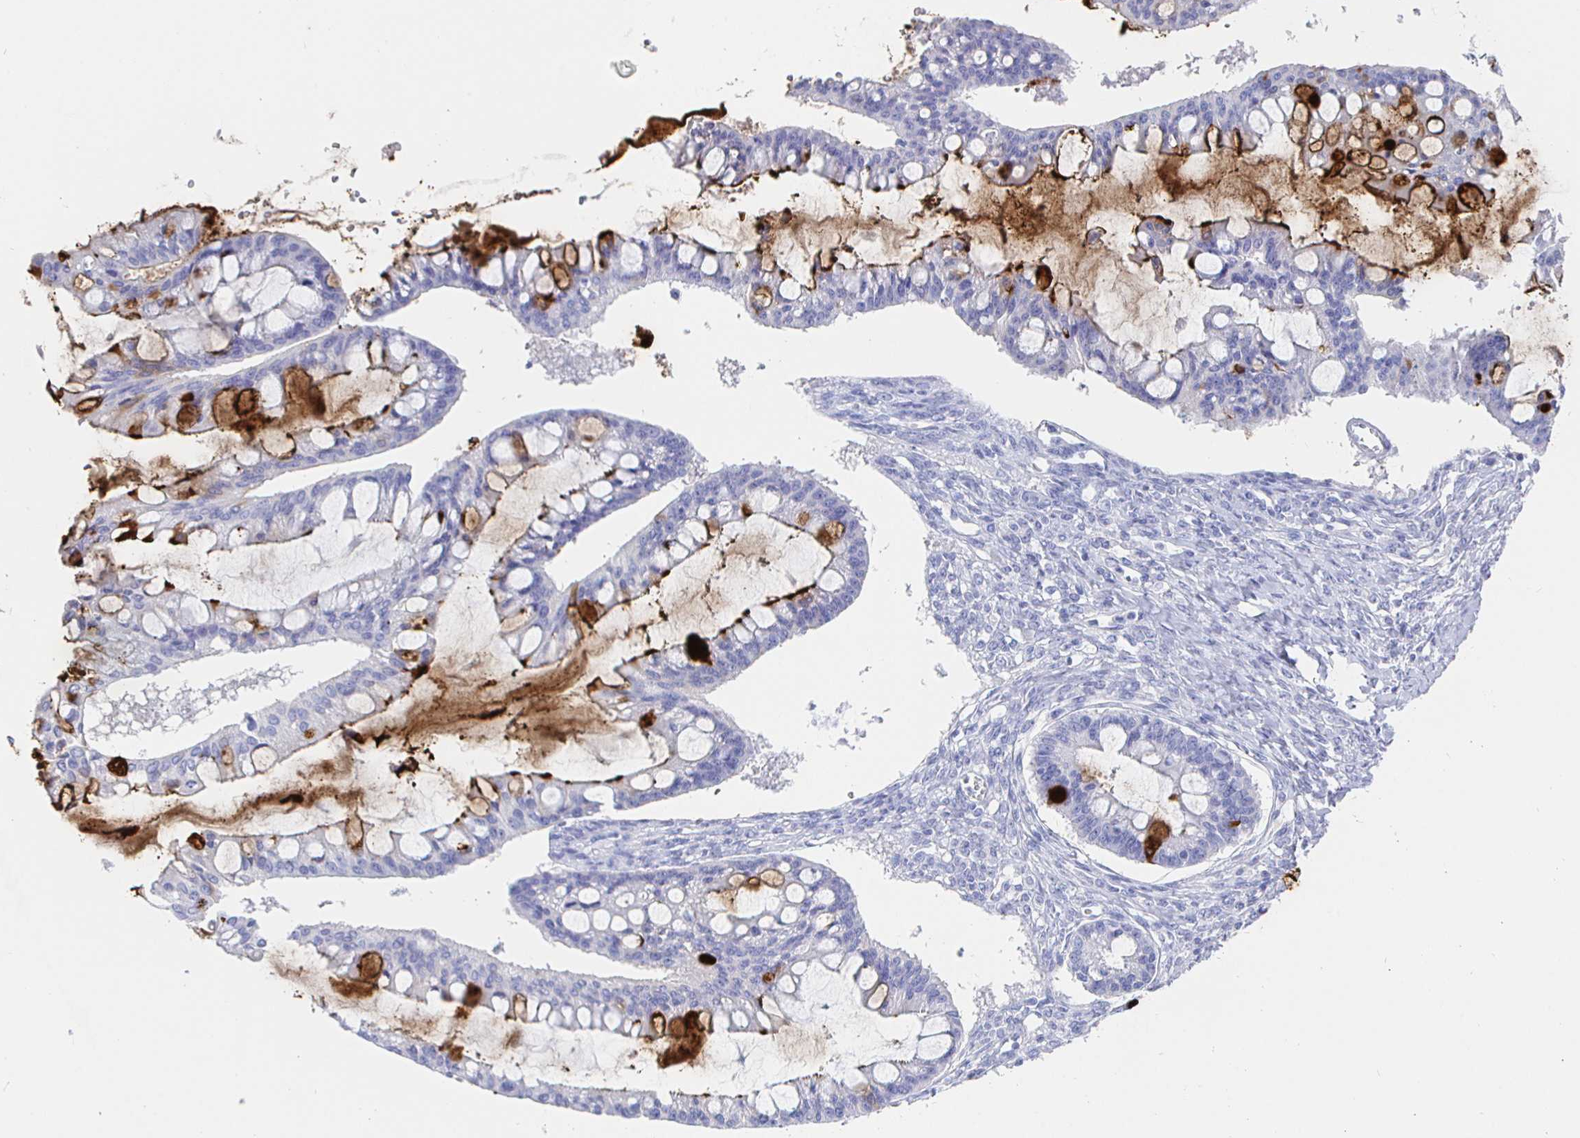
{"staining": {"intensity": "negative", "quantity": "none", "location": "none"}, "tissue": "ovarian cancer", "cell_type": "Tumor cells", "image_type": "cancer", "snomed": [{"axis": "morphology", "description": "Cystadenocarcinoma, mucinous, NOS"}, {"axis": "topography", "description": "Ovary"}], "caption": "Immunohistochemistry (IHC) photomicrograph of human mucinous cystadenocarcinoma (ovarian) stained for a protein (brown), which reveals no expression in tumor cells.", "gene": "CLCA1", "patient": {"sex": "female", "age": 73}}